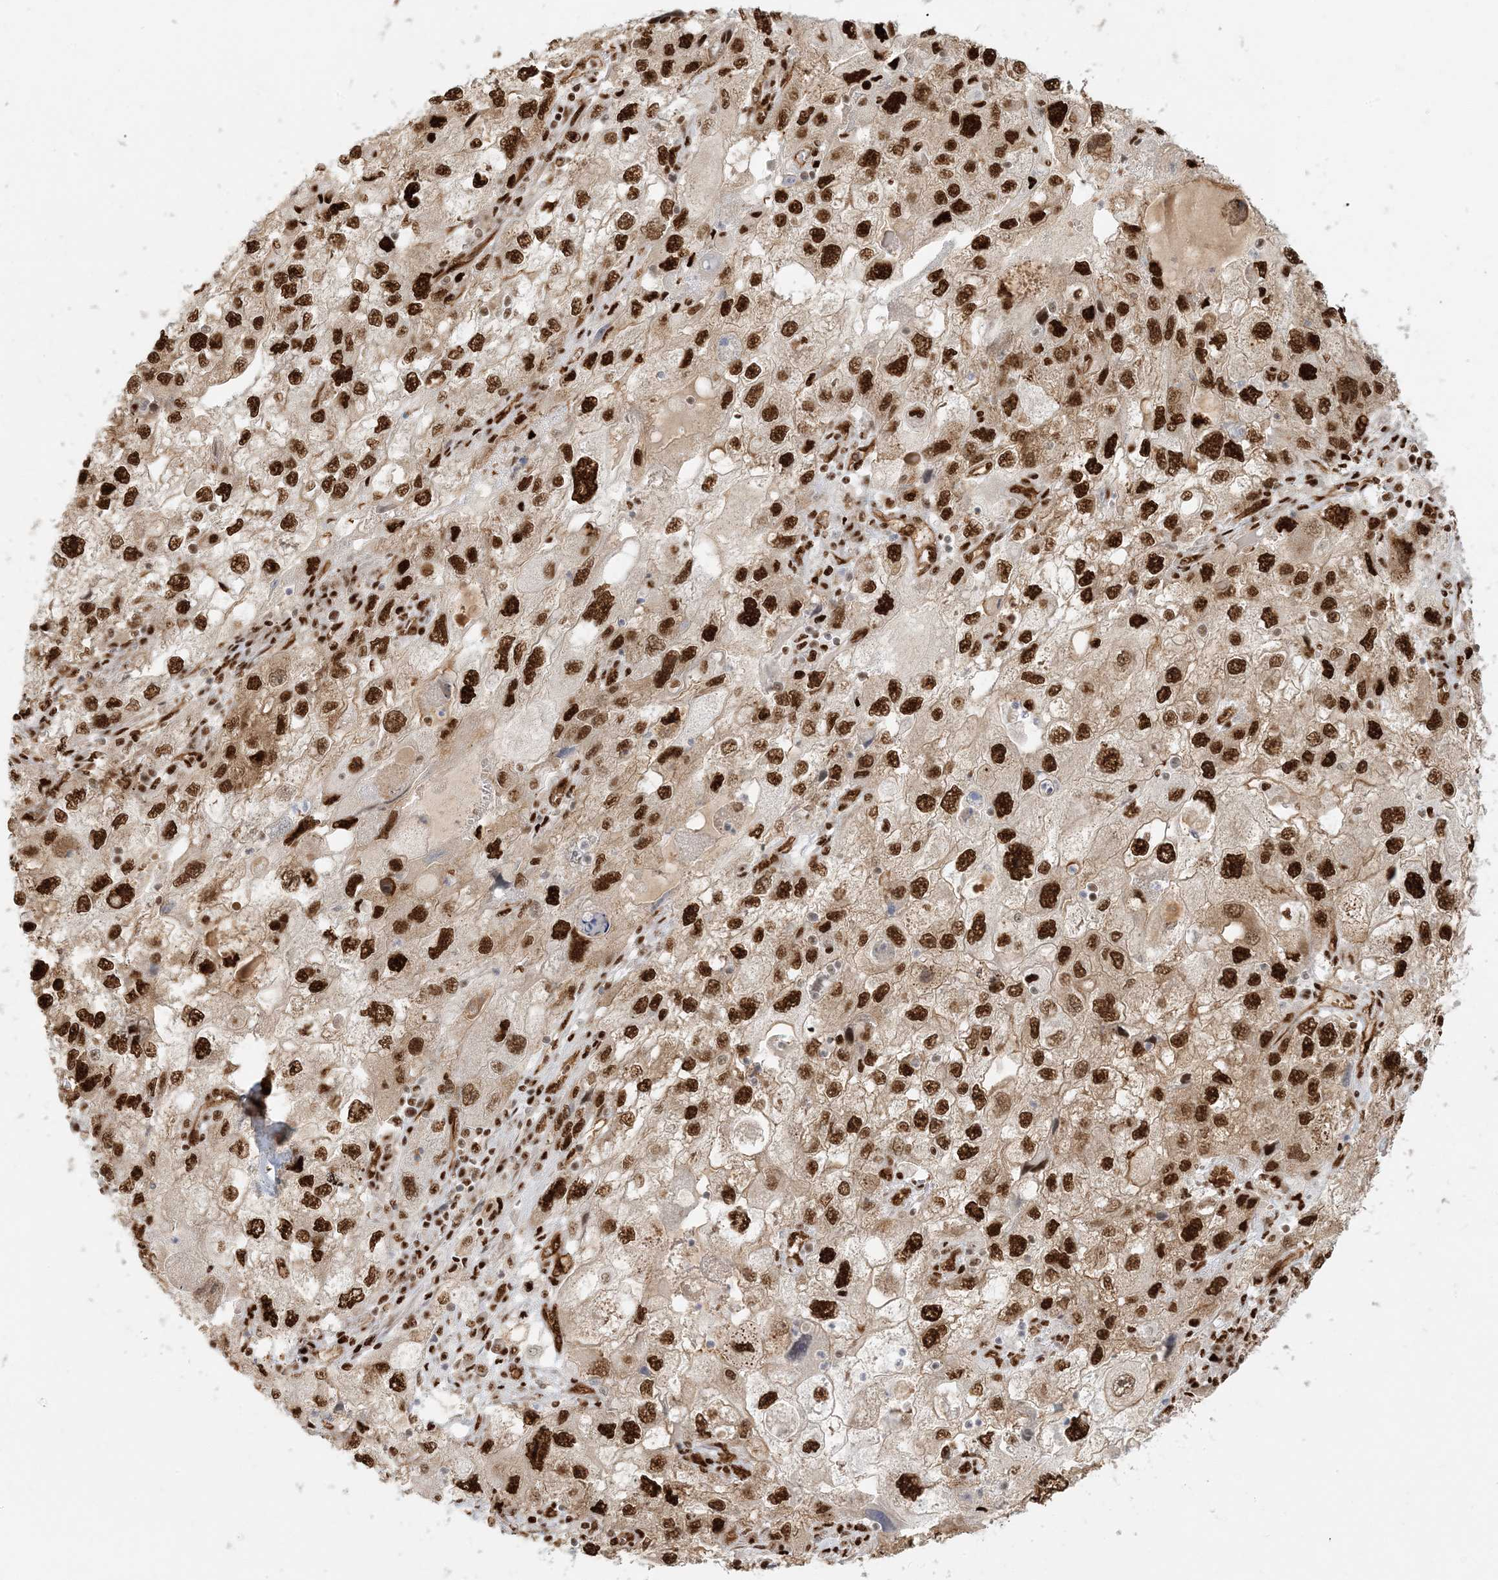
{"staining": {"intensity": "strong", "quantity": ">75%", "location": "nuclear"}, "tissue": "endometrial cancer", "cell_type": "Tumor cells", "image_type": "cancer", "snomed": [{"axis": "morphology", "description": "Adenocarcinoma, NOS"}, {"axis": "topography", "description": "Endometrium"}], "caption": "About >75% of tumor cells in endometrial cancer show strong nuclear protein staining as visualized by brown immunohistochemical staining.", "gene": "CKS2", "patient": {"sex": "female", "age": 49}}